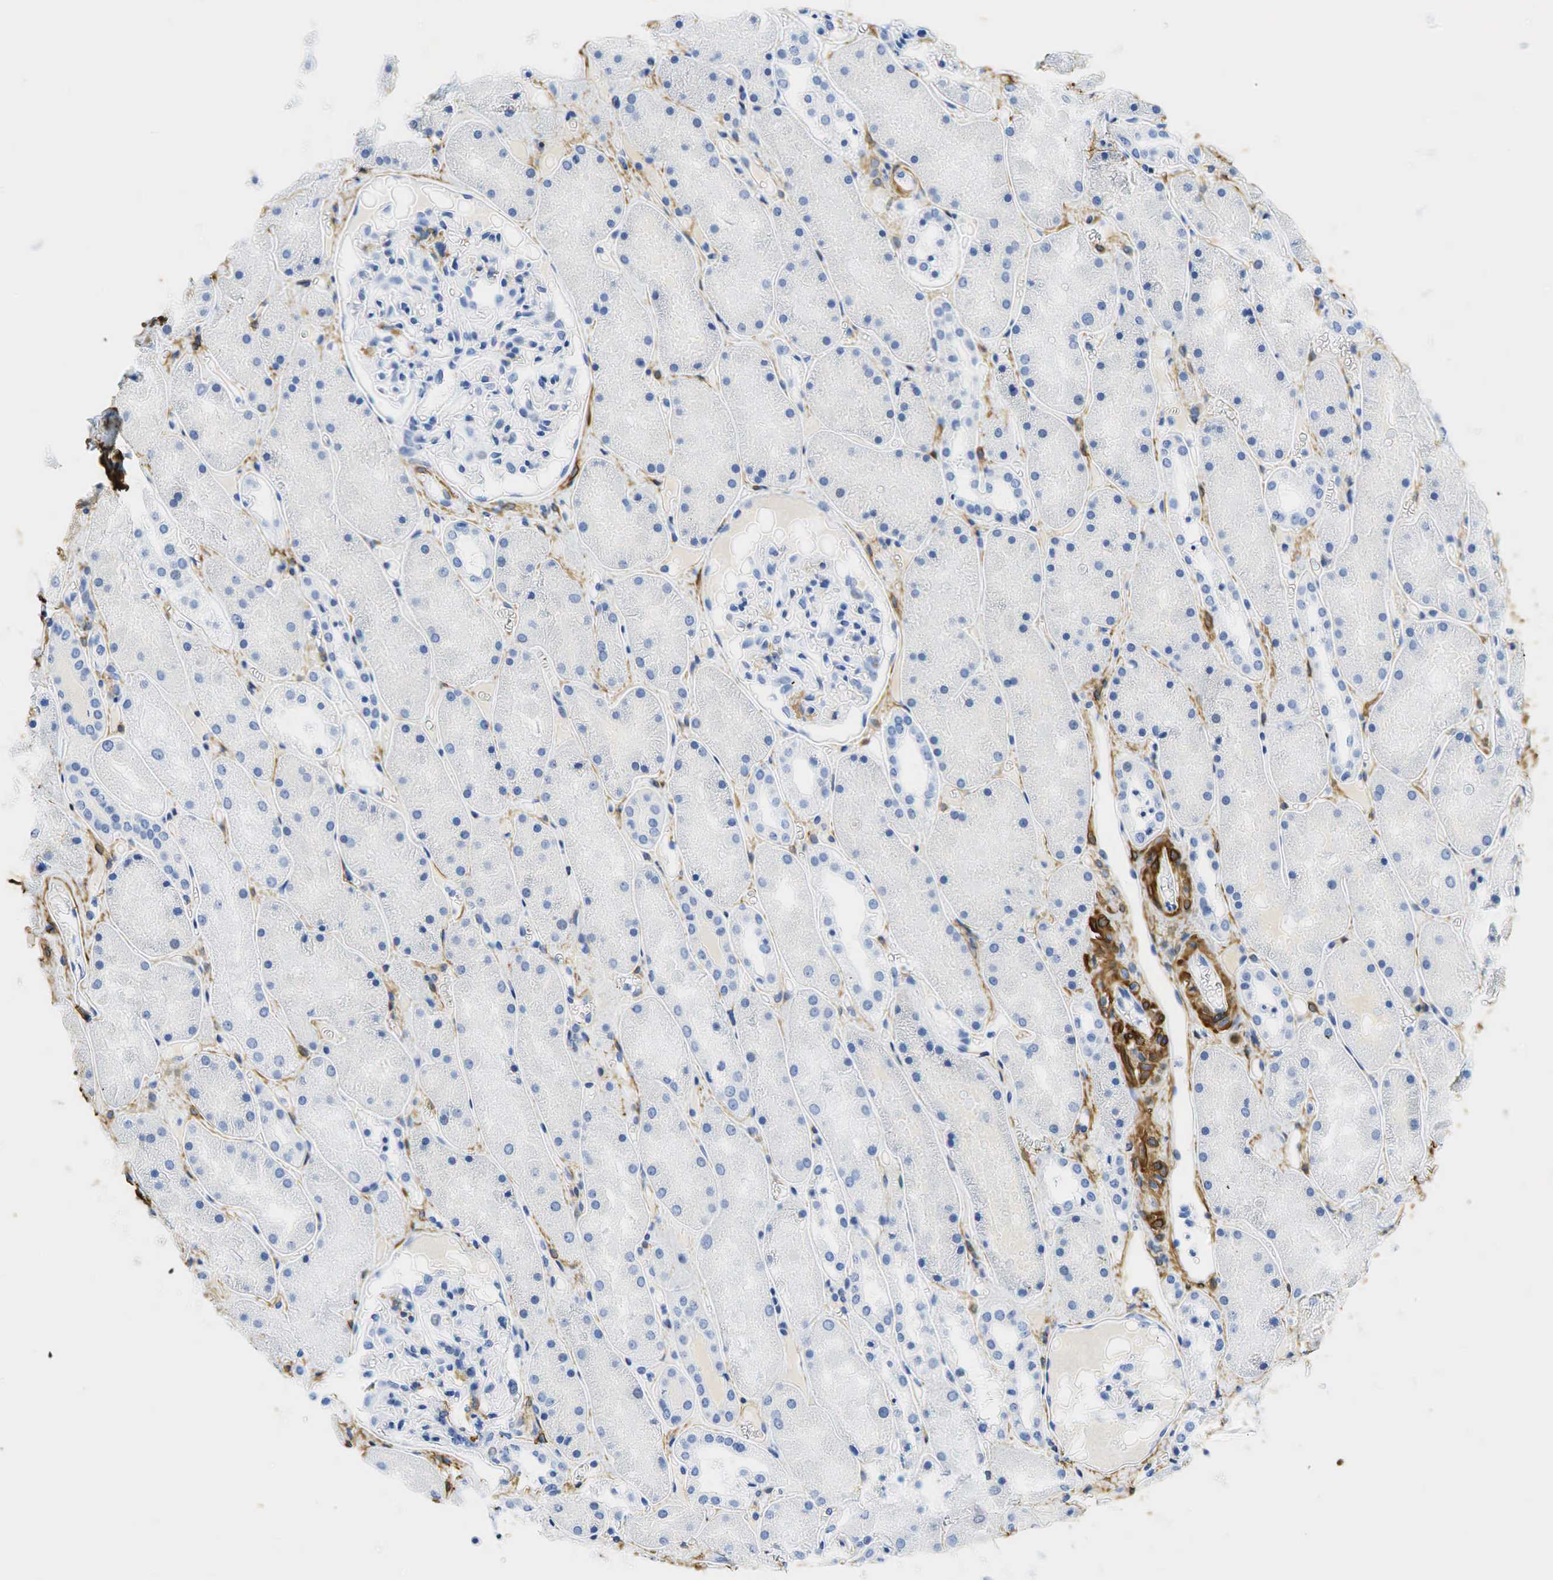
{"staining": {"intensity": "negative", "quantity": "none", "location": "none"}, "tissue": "kidney", "cell_type": "Cells in glomeruli", "image_type": "normal", "snomed": [{"axis": "morphology", "description": "Normal tissue, NOS"}, {"axis": "topography", "description": "Kidney"}], "caption": "DAB immunohistochemical staining of unremarkable human kidney exhibits no significant staining in cells in glomeruli. The staining was performed using DAB (3,3'-diaminobenzidine) to visualize the protein expression in brown, while the nuclei were stained in blue with hematoxylin (Magnification: 20x).", "gene": "ACTA1", "patient": {"sex": "male", "age": 36}}